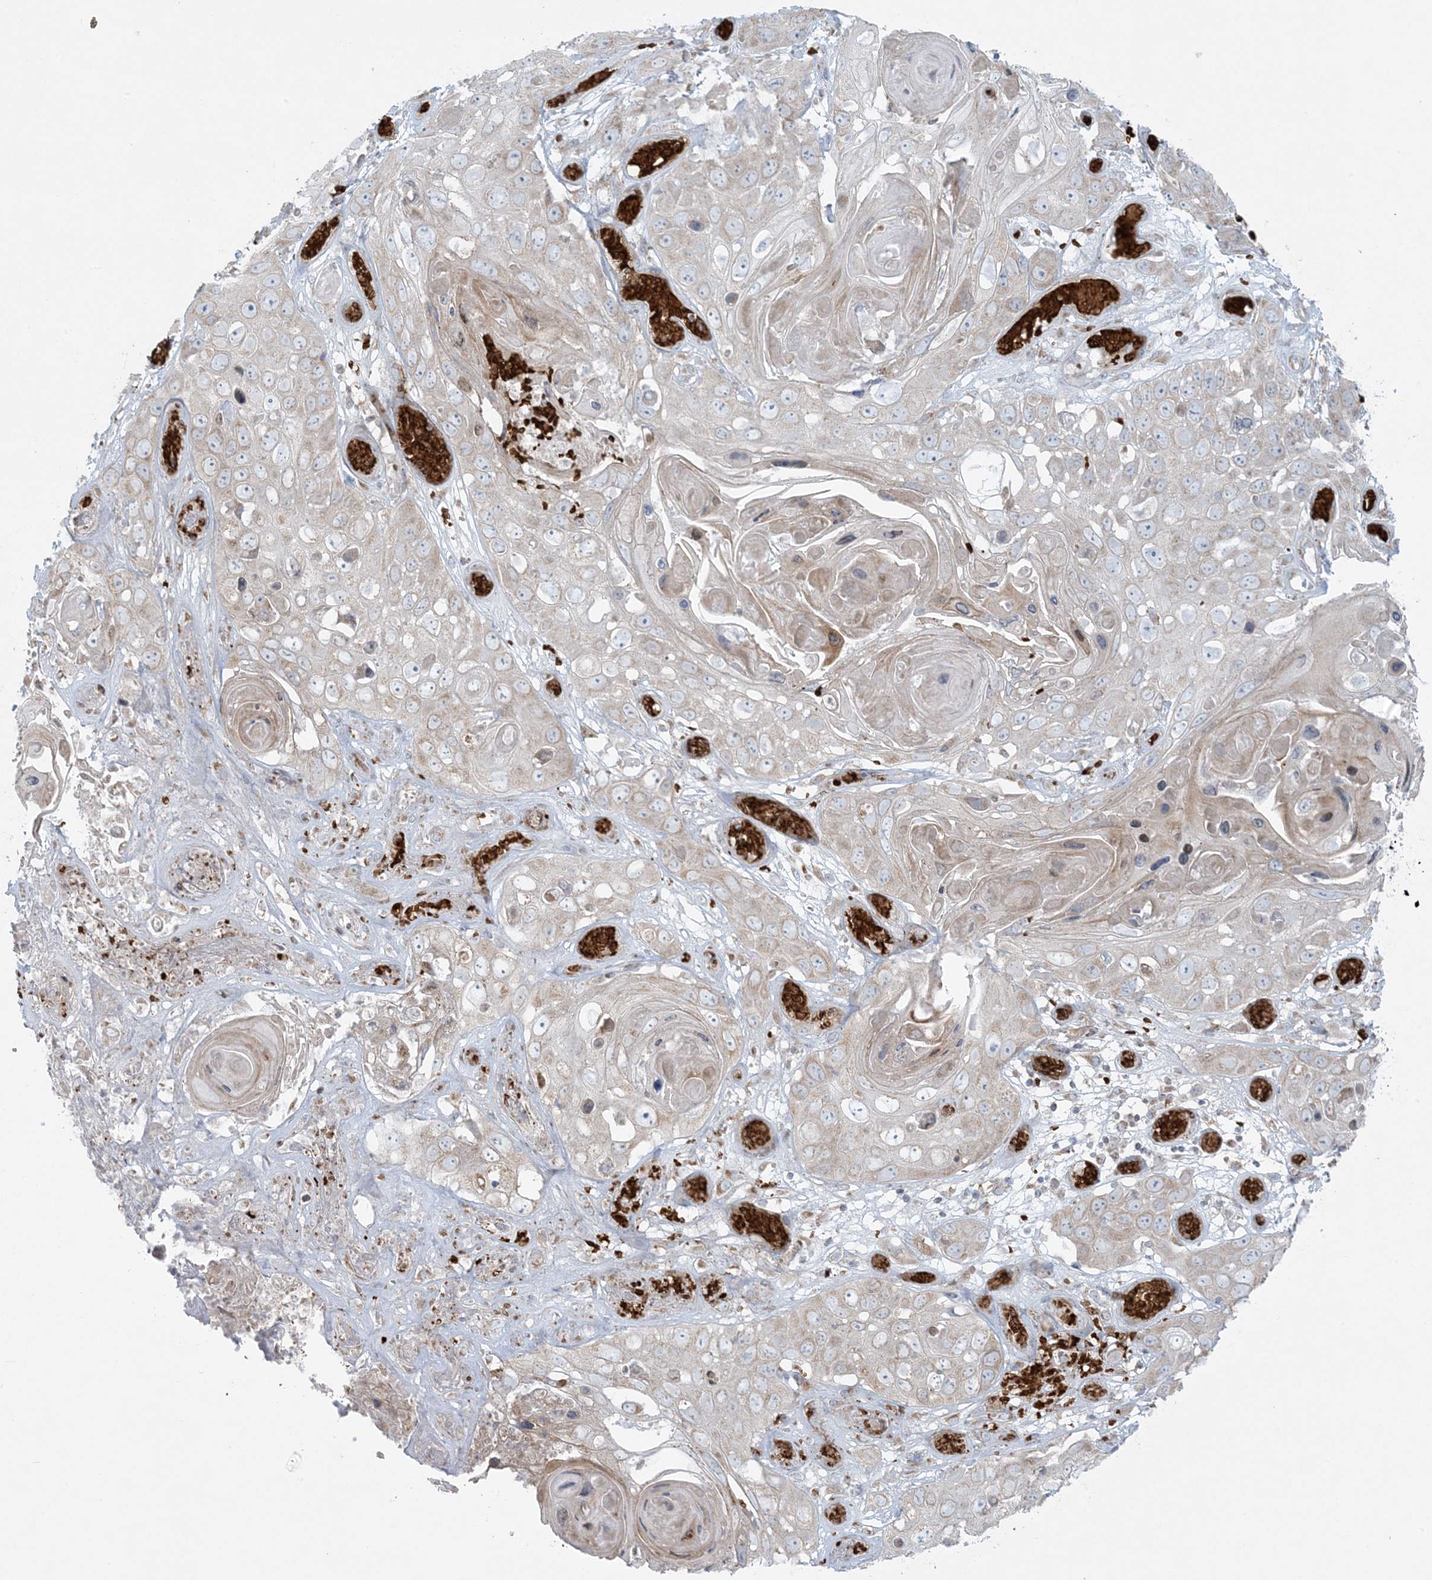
{"staining": {"intensity": "weak", "quantity": "<25%", "location": "cytoplasmic/membranous"}, "tissue": "skin cancer", "cell_type": "Tumor cells", "image_type": "cancer", "snomed": [{"axis": "morphology", "description": "Squamous cell carcinoma, NOS"}, {"axis": "topography", "description": "Skin"}], "caption": "The micrograph shows no staining of tumor cells in skin squamous cell carcinoma. (DAB (3,3'-diaminobenzidine) immunohistochemistry (IHC) visualized using brightfield microscopy, high magnification).", "gene": "PIK3R4", "patient": {"sex": "male", "age": 55}}